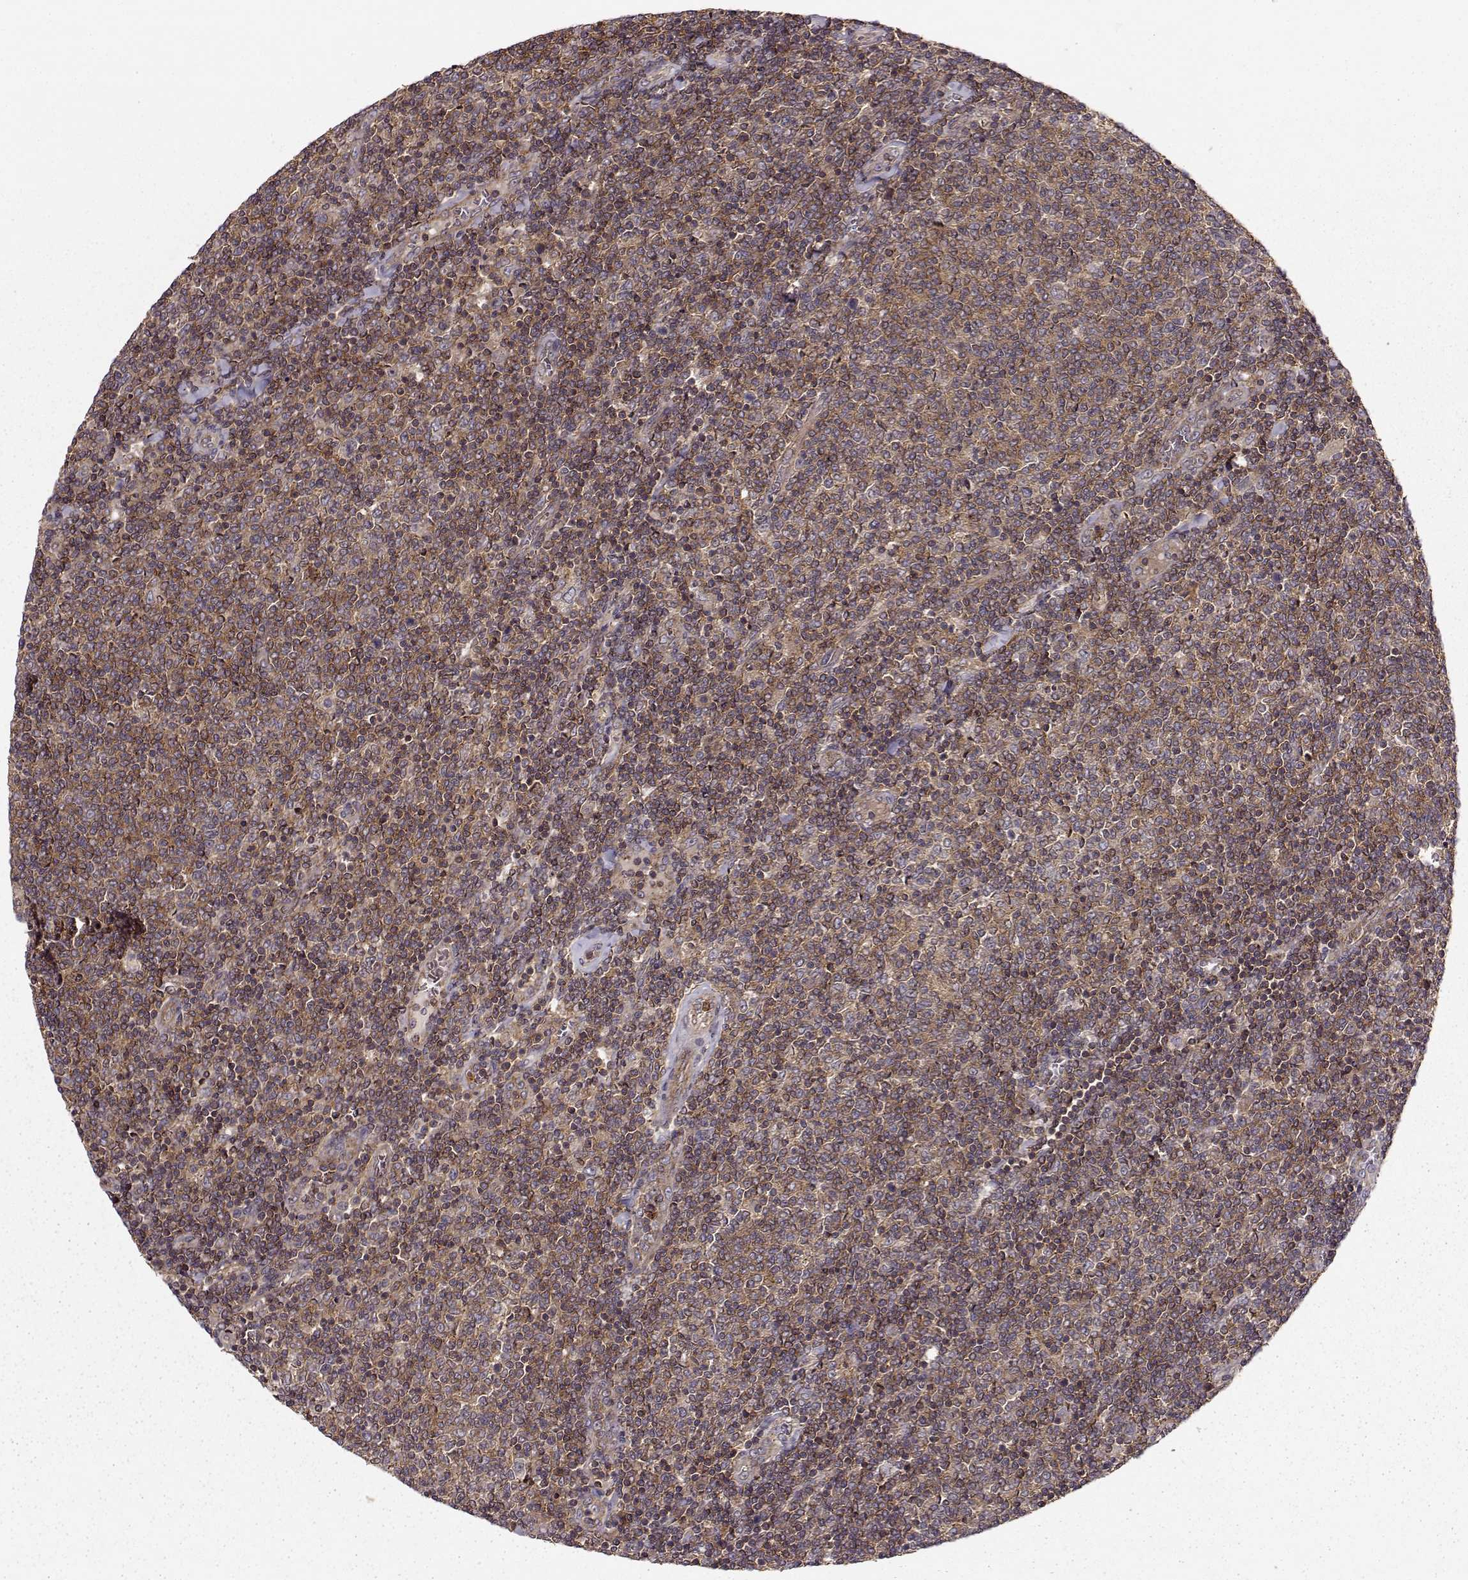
{"staining": {"intensity": "moderate", "quantity": ">75%", "location": "cytoplasmic/membranous"}, "tissue": "lymphoma", "cell_type": "Tumor cells", "image_type": "cancer", "snomed": [{"axis": "morphology", "description": "Malignant lymphoma, non-Hodgkin's type, Low grade"}, {"axis": "topography", "description": "Lymph node"}], "caption": "This photomicrograph exhibits immunohistochemistry staining of human low-grade malignant lymphoma, non-Hodgkin's type, with medium moderate cytoplasmic/membranous expression in approximately >75% of tumor cells.", "gene": "IFRD2", "patient": {"sex": "male", "age": 52}}